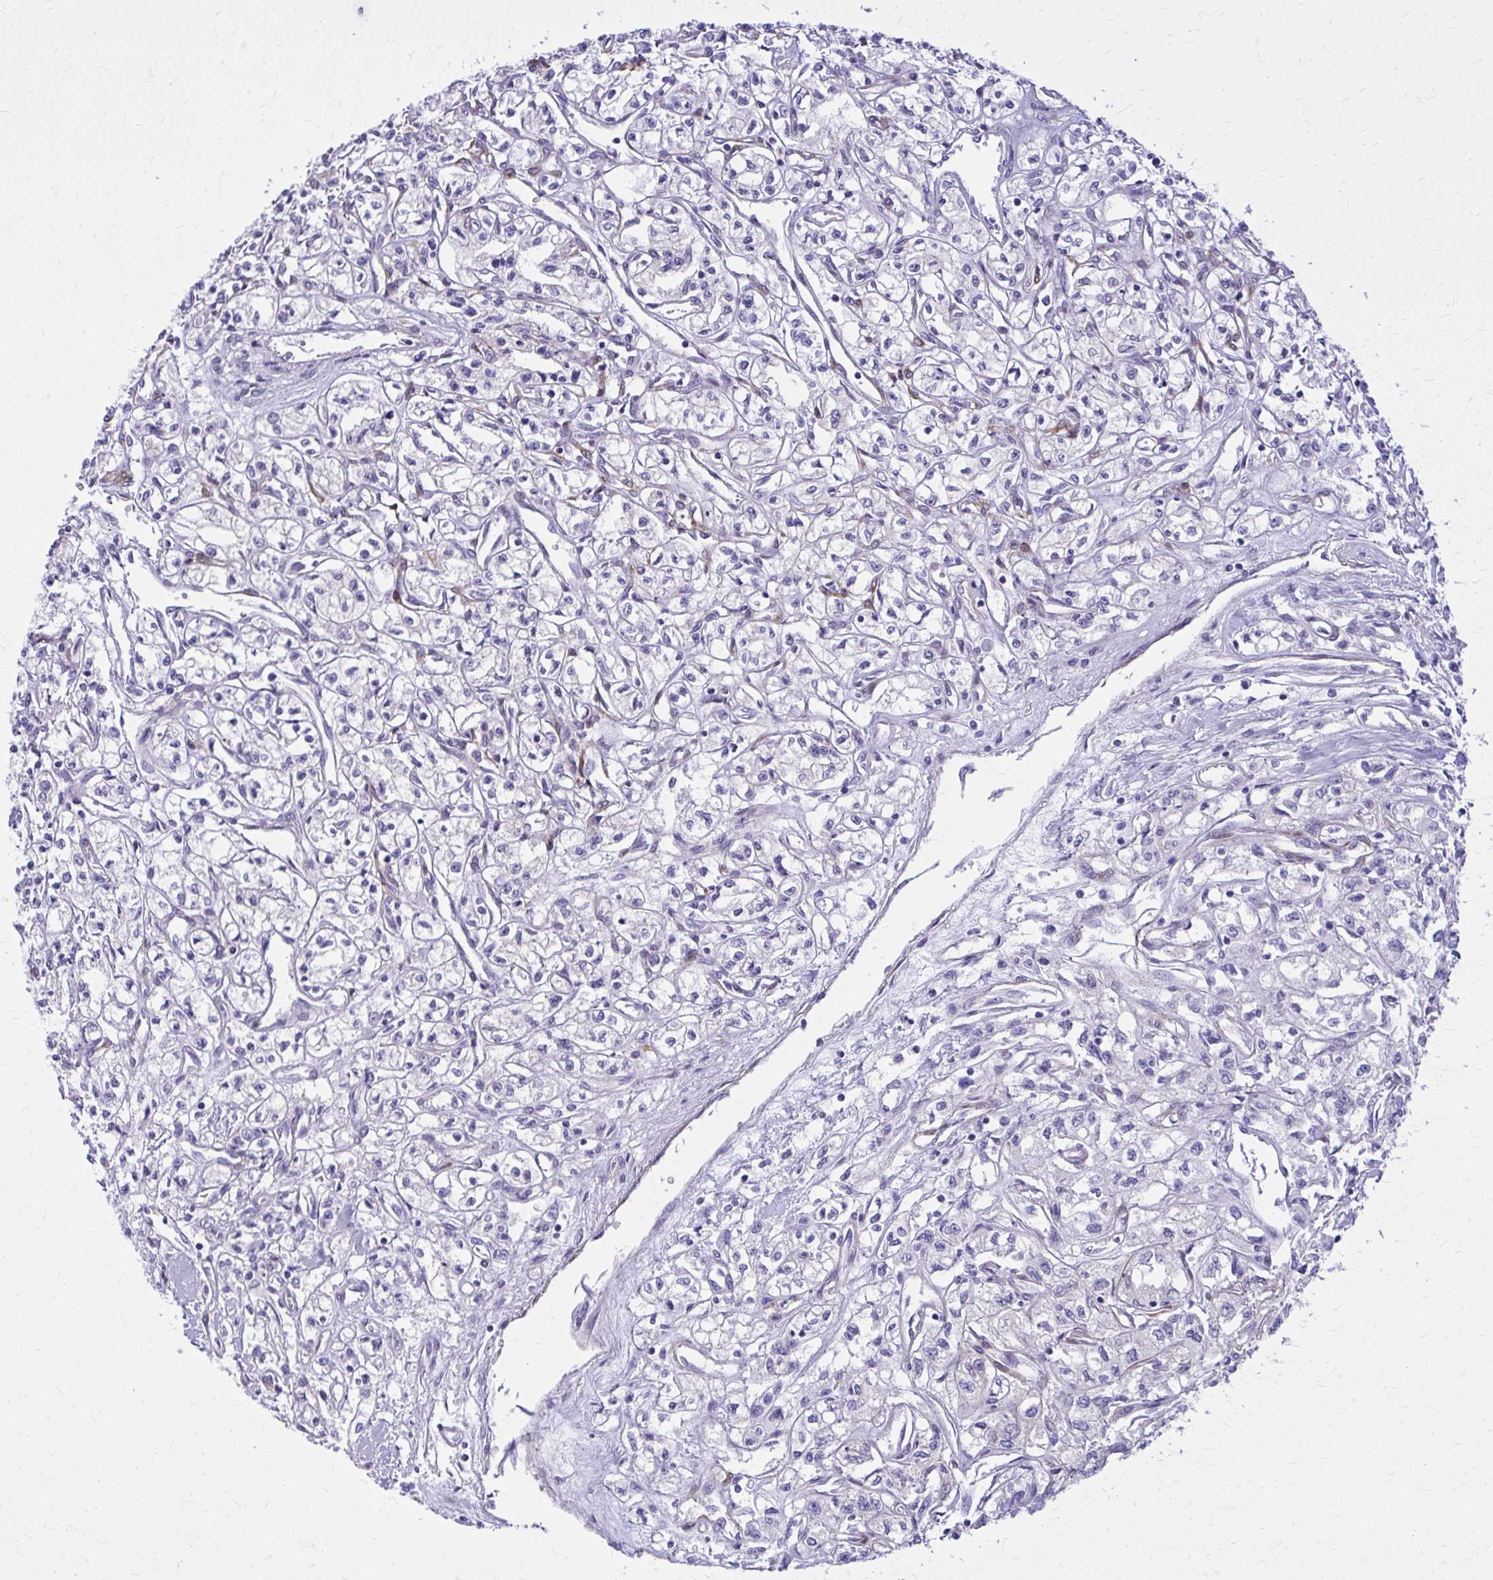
{"staining": {"intensity": "negative", "quantity": "none", "location": "none"}, "tissue": "renal cancer", "cell_type": "Tumor cells", "image_type": "cancer", "snomed": [{"axis": "morphology", "description": "Adenocarcinoma, NOS"}, {"axis": "topography", "description": "Kidney"}], "caption": "Tumor cells show no significant protein positivity in renal cancer (adenocarcinoma). The staining was performed using DAB to visualize the protein expression in brown, while the nuclei were stained in blue with hematoxylin (Magnification: 20x).", "gene": "EPB41L1", "patient": {"sex": "male", "age": 56}}